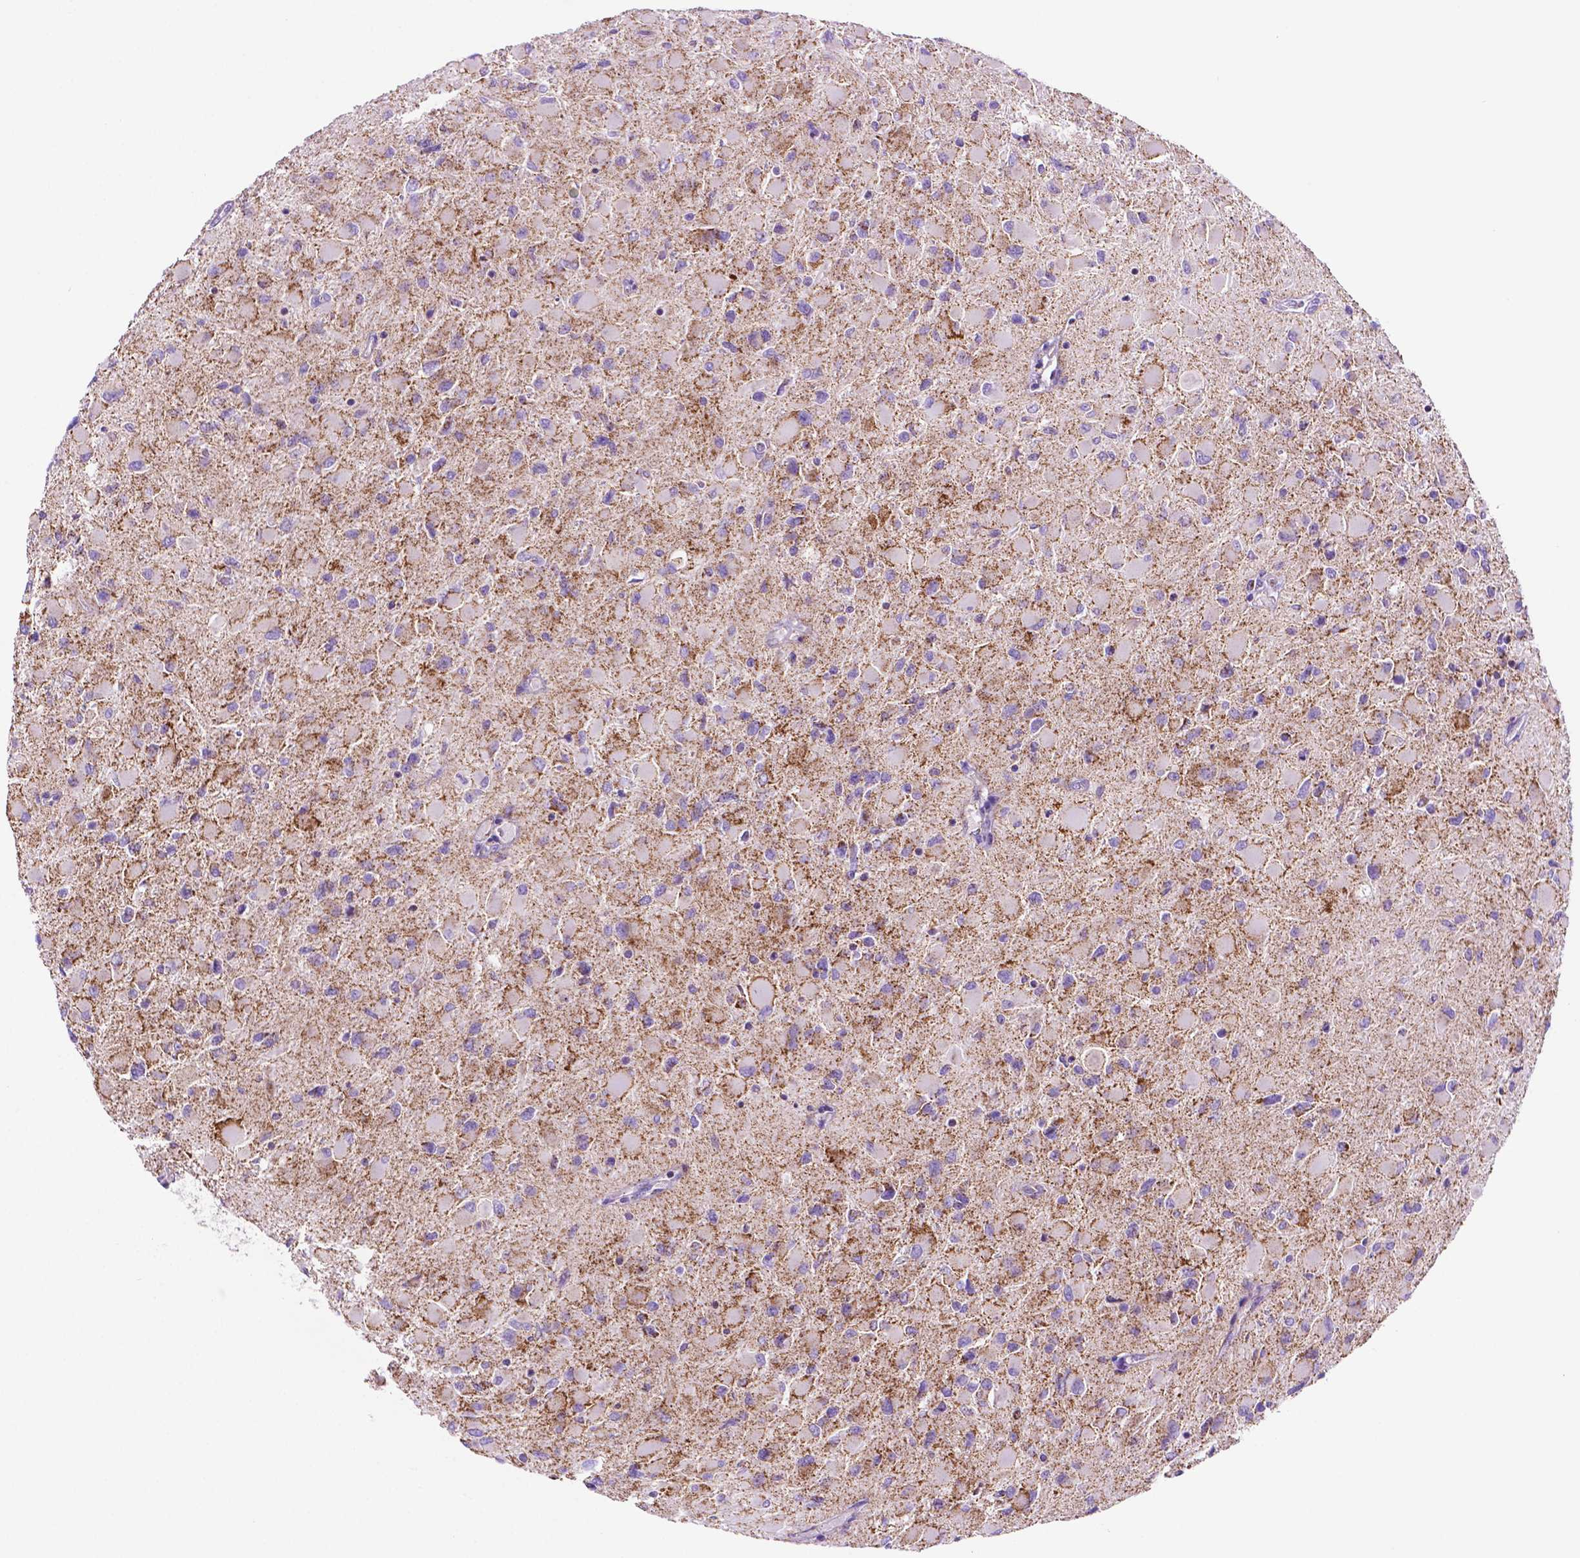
{"staining": {"intensity": "moderate", "quantity": "<25%", "location": "cytoplasmic/membranous"}, "tissue": "glioma", "cell_type": "Tumor cells", "image_type": "cancer", "snomed": [{"axis": "morphology", "description": "Glioma, malignant, High grade"}, {"axis": "topography", "description": "Cerebral cortex"}], "caption": "Glioma stained with immunohistochemistry shows moderate cytoplasmic/membranous positivity in about <25% of tumor cells.", "gene": "GDPD5", "patient": {"sex": "female", "age": 36}}